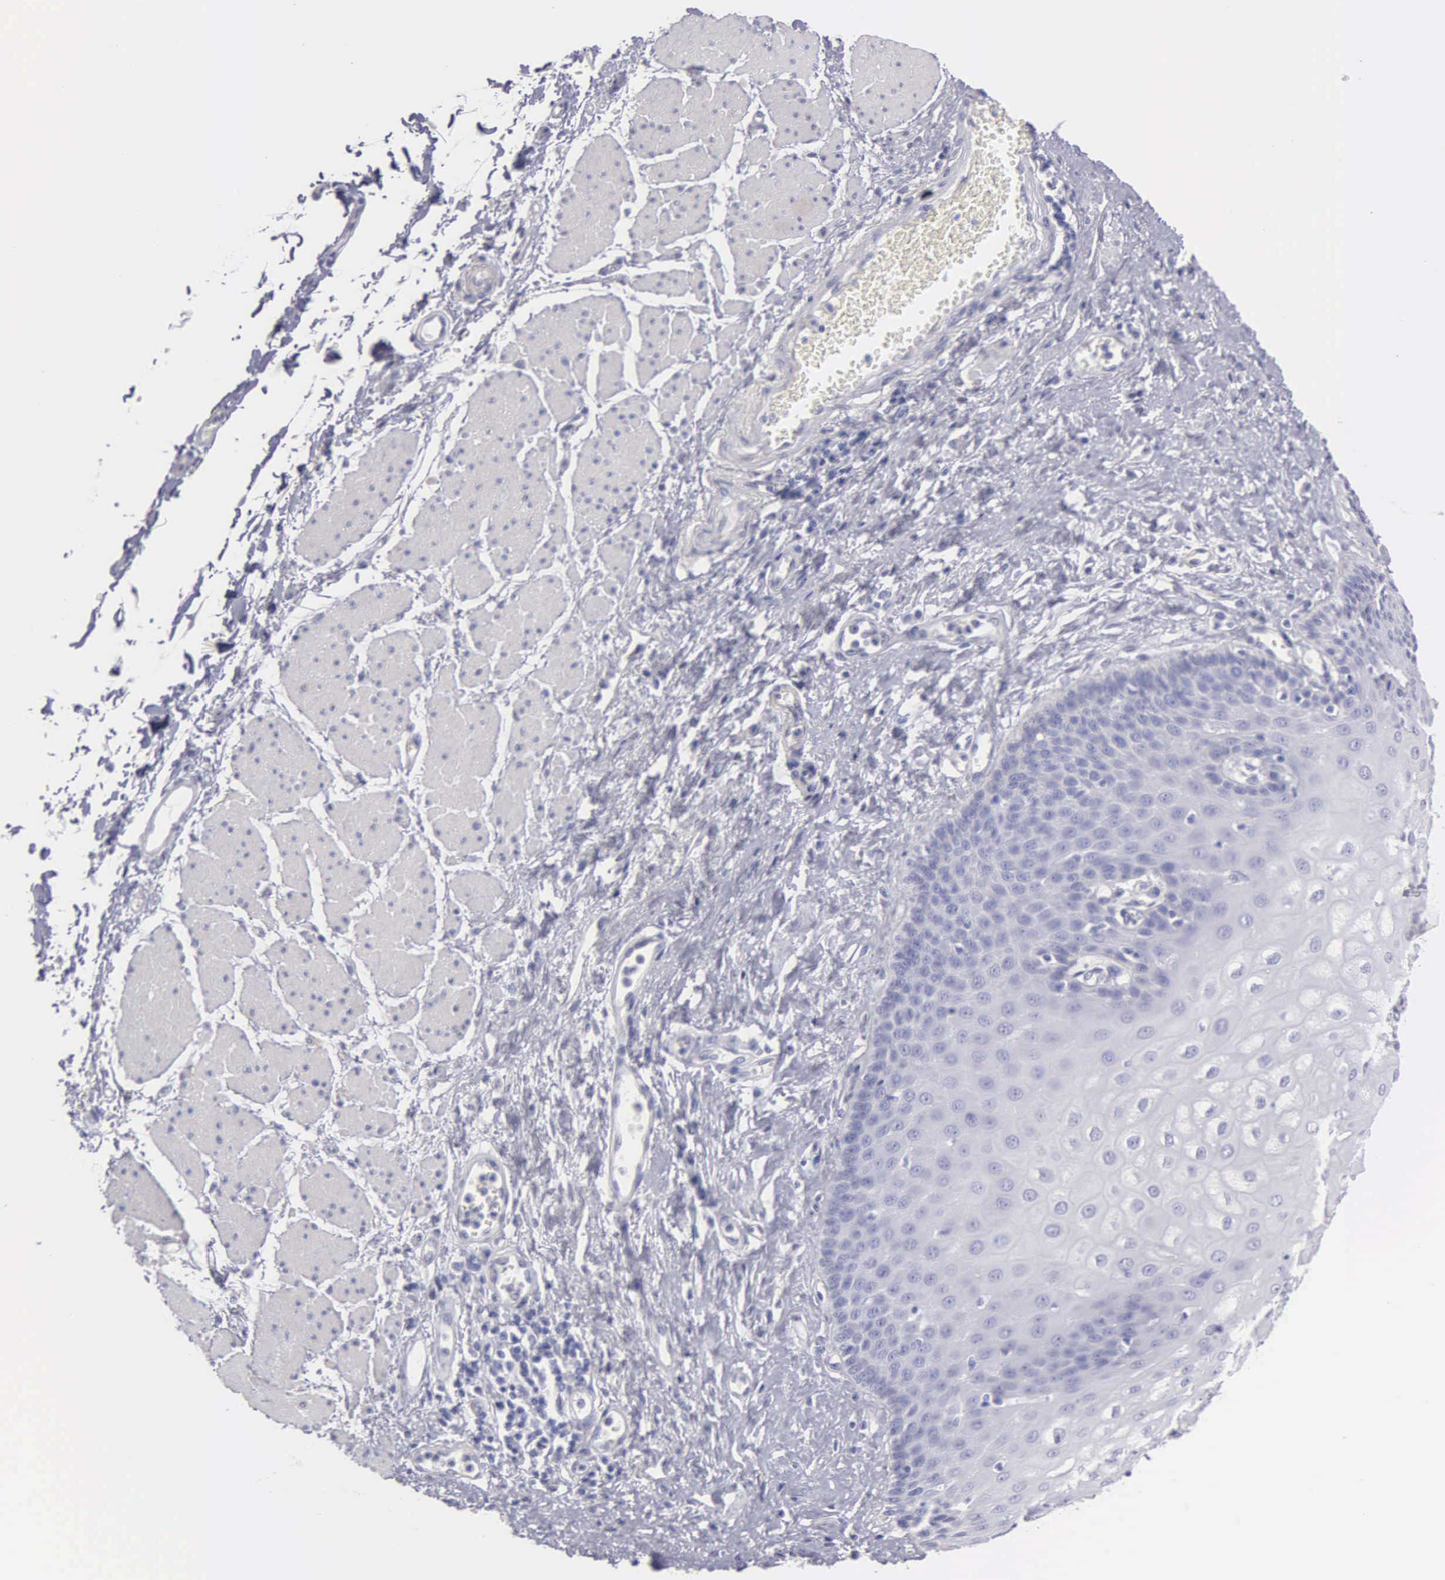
{"staining": {"intensity": "negative", "quantity": "none", "location": "none"}, "tissue": "esophagus", "cell_type": "Squamous epithelial cells", "image_type": "normal", "snomed": [{"axis": "morphology", "description": "Normal tissue, NOS"}, {"axis": "topography", "description": "Esophagus"}], "caption": "Immunohistochemistry of benign human esophagus exhibits no staining in squamous epithelial cells.", "gene": "APP", "patient": {"sex": "male", "age": 65}}